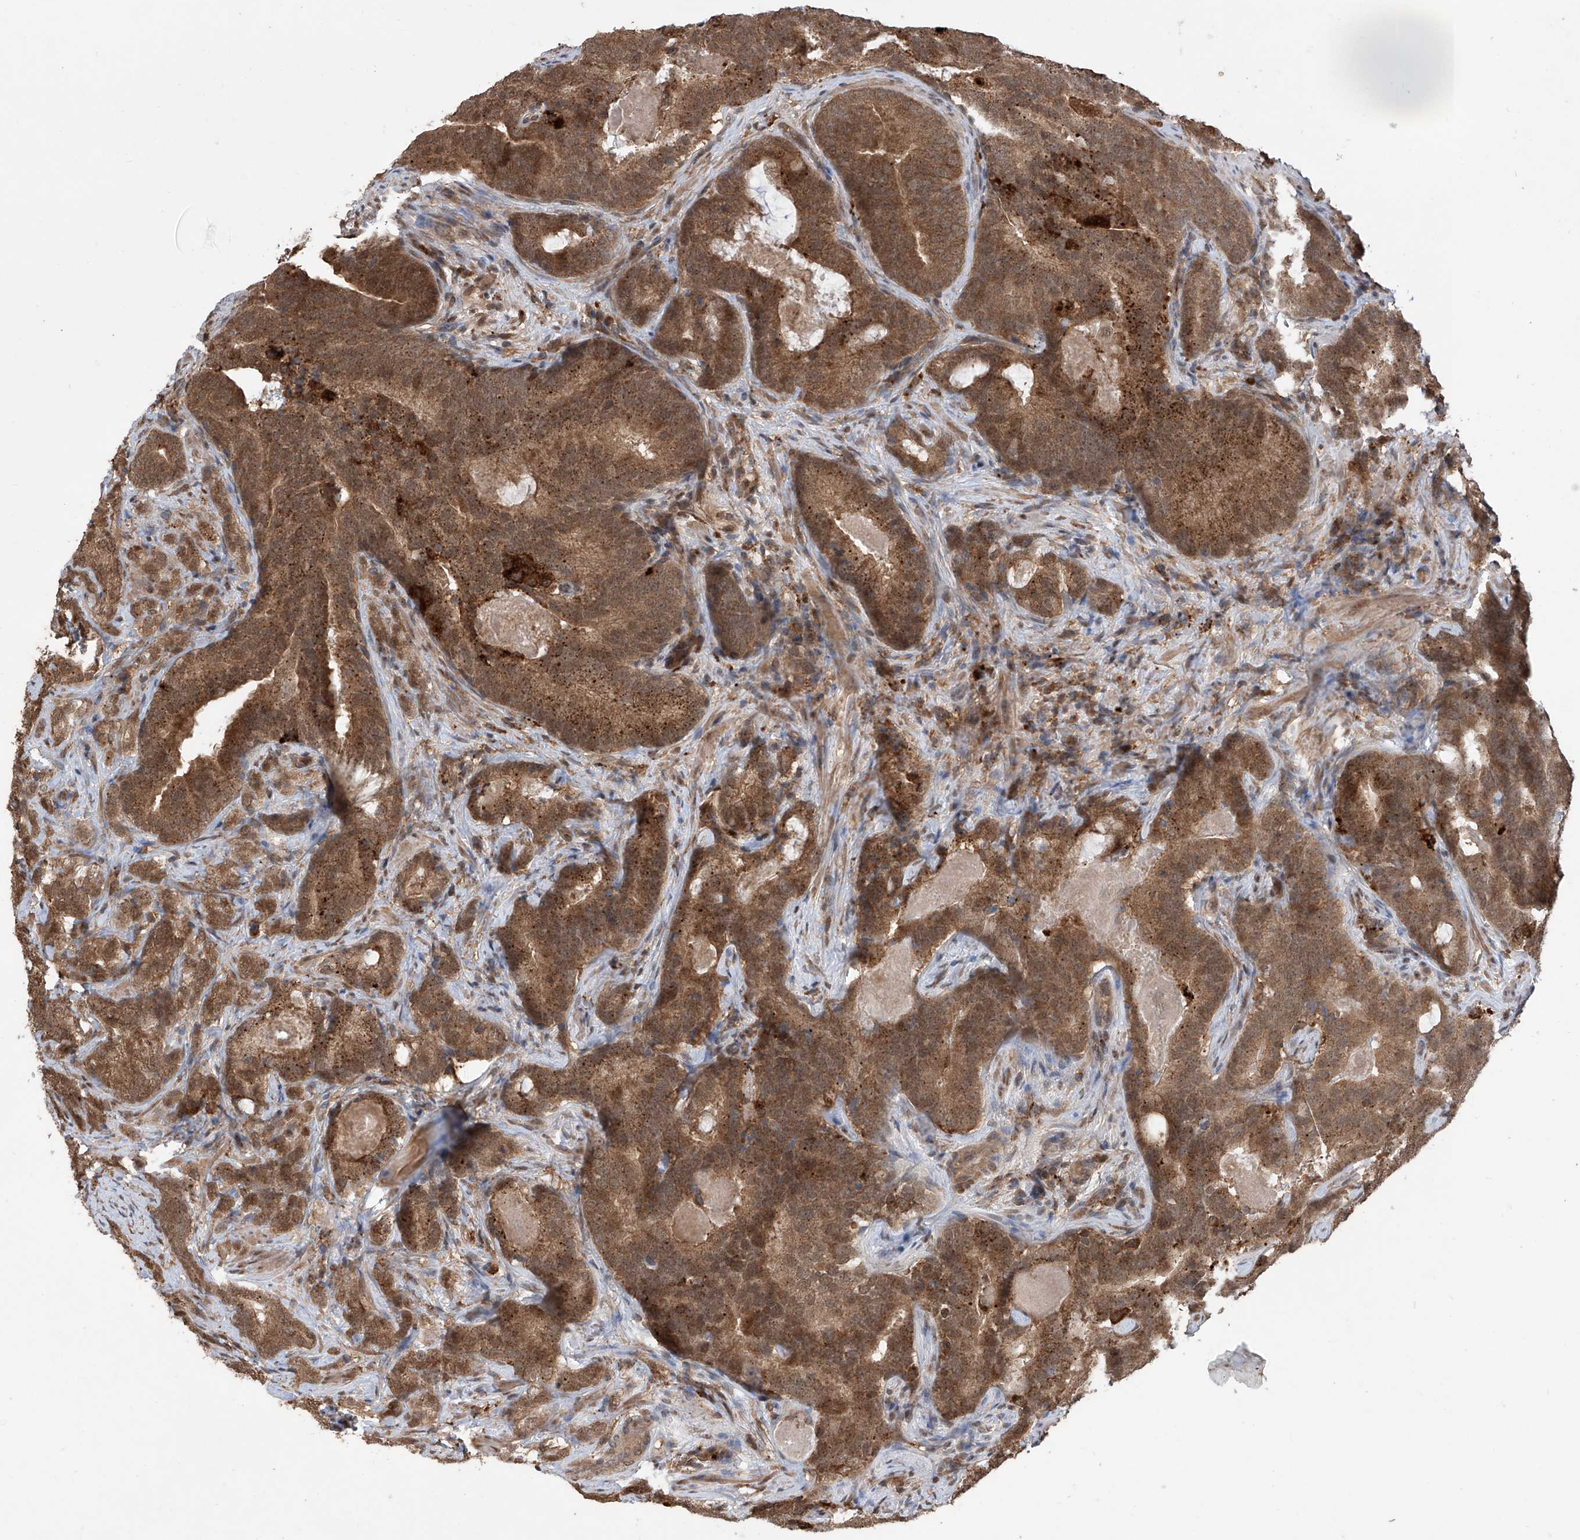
{"staining": {"intensity": "moderate", "quantity": ">75%", "location": "cytoplasmic/membranous,nuclear"}, "tissue": "prostate cancer", "cell_type": "Tumor cells", "image_type": "cancer", "snomed": [{"axis": "morphology", "description": "Adenocarcinoma, High grade"}, {"axis": "topography", "description": "Prostate"}], "caption": "About >75% of tumor cells in prostate adenocarcinoma (high-grade) display moderate cytoplasmic/membranous and nuclear protein positivity as visualized by brown immunohistochemical staining.", "gene": "HOXC8", "patient": {"sex": "male", "age": 66}}